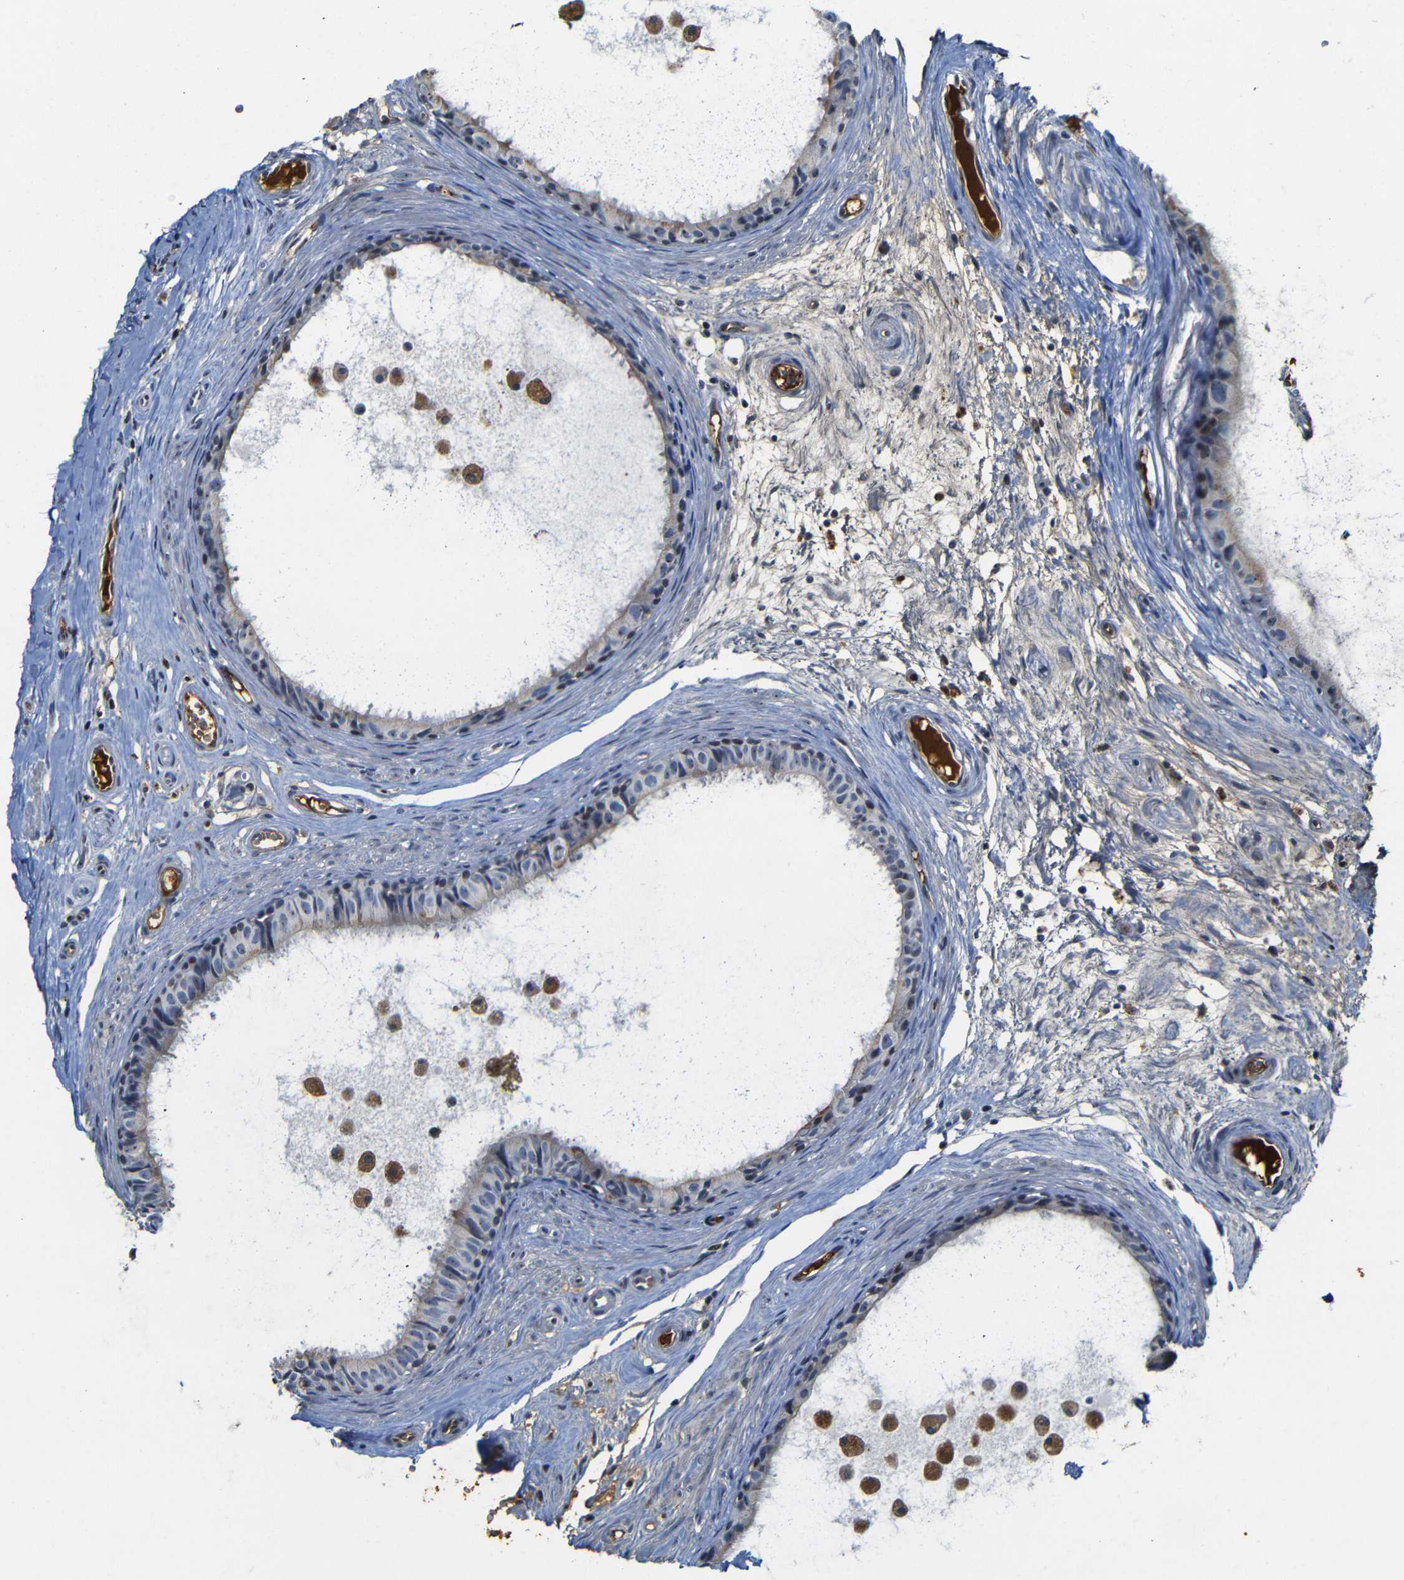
{"staining": {"intensity": "moderate", "quantity": "25%-75%", "location": "cytoplasmic/membranous,nuclear"}, "tissue": "epididymis", "cell_type": "Glandular cells", "image_type": "normal", "snomed": [{"axis": "morphology", "description": "Normal tissue, NOS"}, {"axis": "morphology", "description": "Inflammation, NOS"}, {"axis": "topography", "description": "Epididymis"}], "caption": "Benign epididymis reveals moderate cytoplasmic/membranous,nuclear expression in about 25%-75% of glandular cells.", "gene": "MYC", "patient": {"sex": "male", "age": 85}}